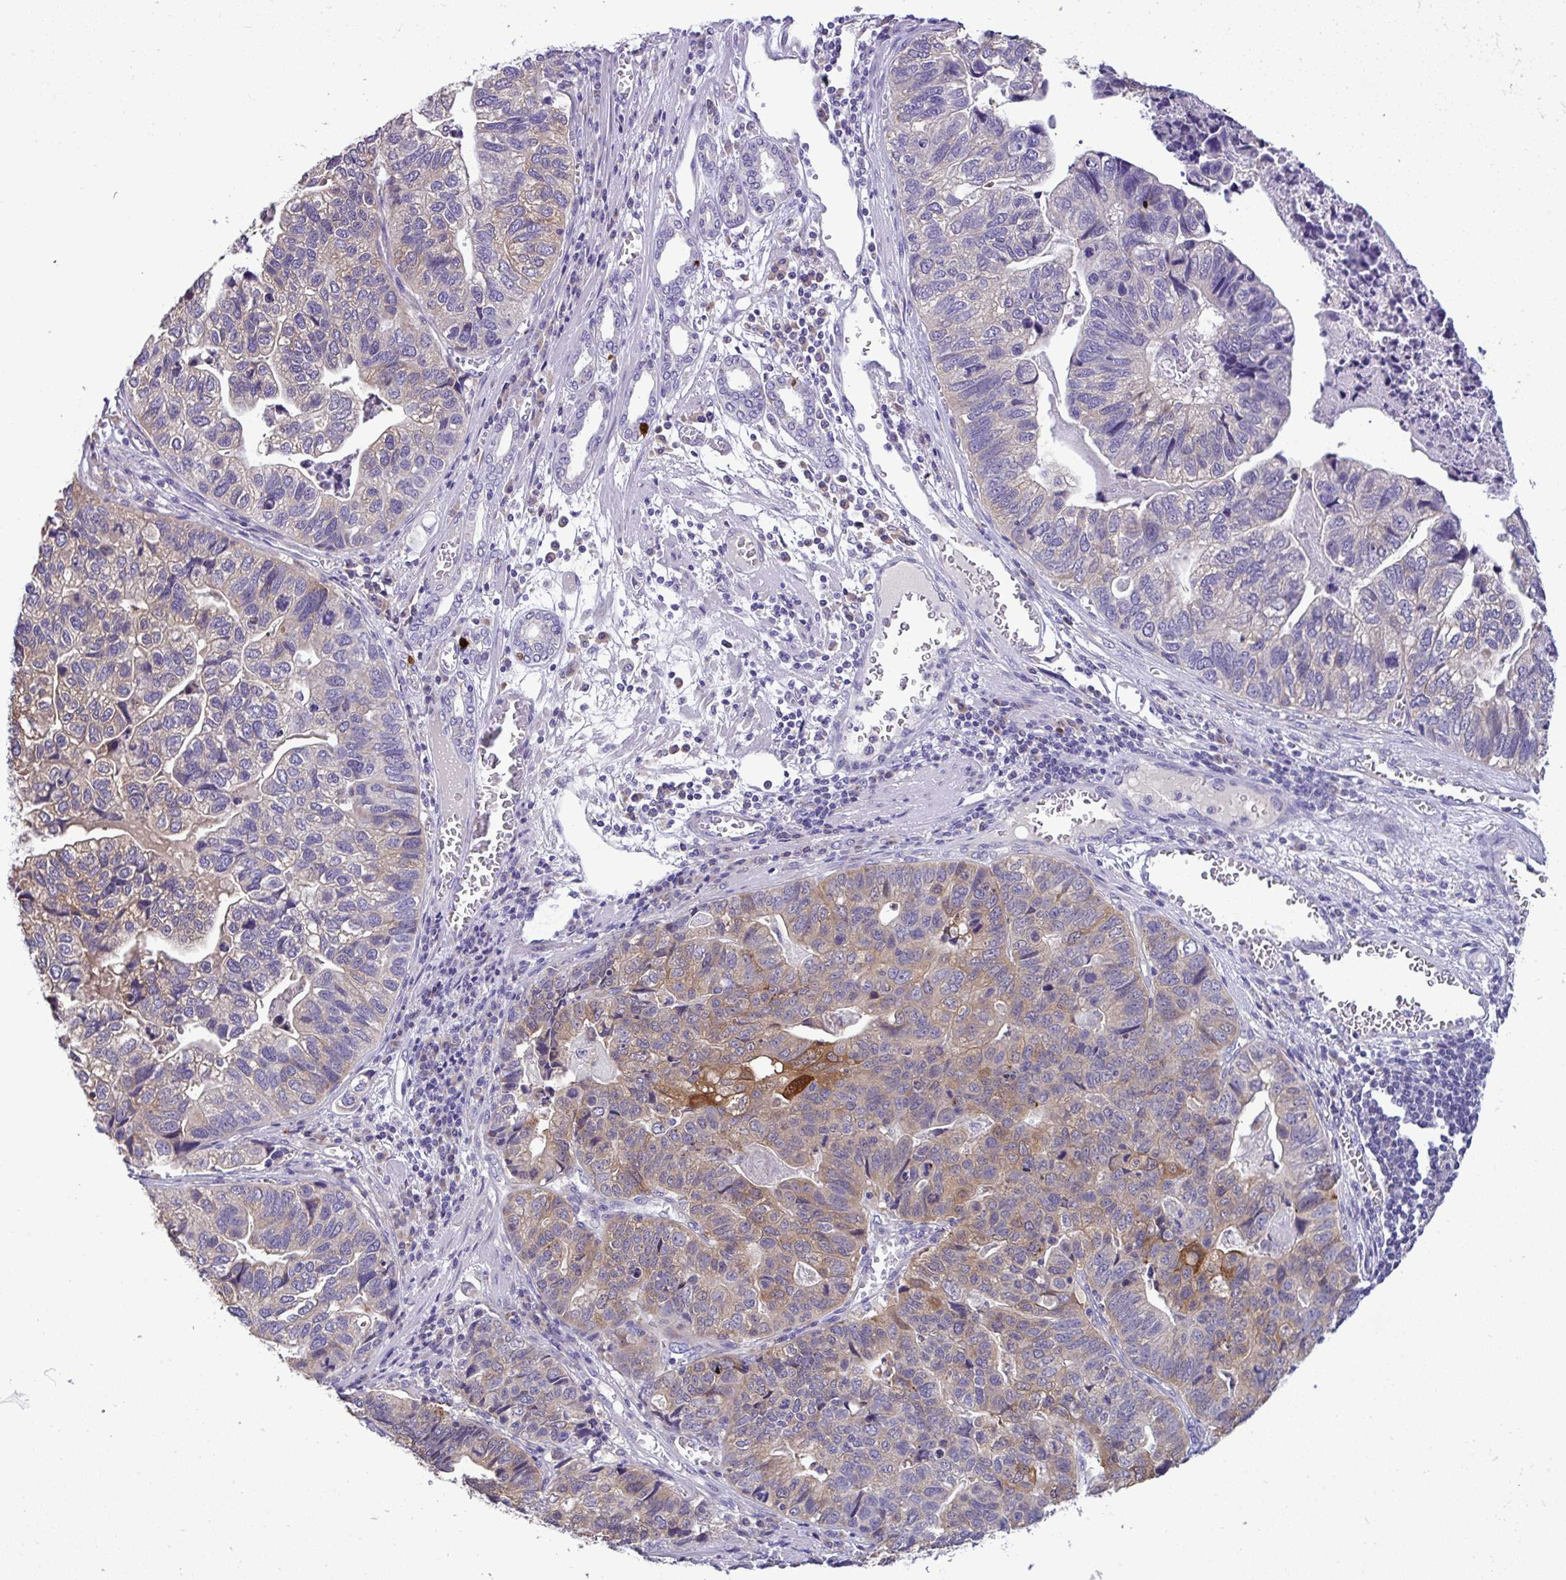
{"staining": {"intensity": "moderate", "quantity": "<25%", "location": "cytoplasmic/membranous"}, "tissue": "stomach cancer", "cell_type": "Tumor cells", "image_type": "cancer", "snomed": [{"axis": "morphology", "description": "Adenocarcinoma, NOS"}, {"axis": "topography", "description": "Stomach, upper"}], "caption": "Immunohistochemistry photomicrograph of human stomach adenocarcinoma stained for a protein (brown), which demonstrates low levels of moderate cytoplasmic/membranous positivity in about <25% of tumor cells.", "gene": "ST8SIA2", "patient": {"sex": "female", "age": 67}}